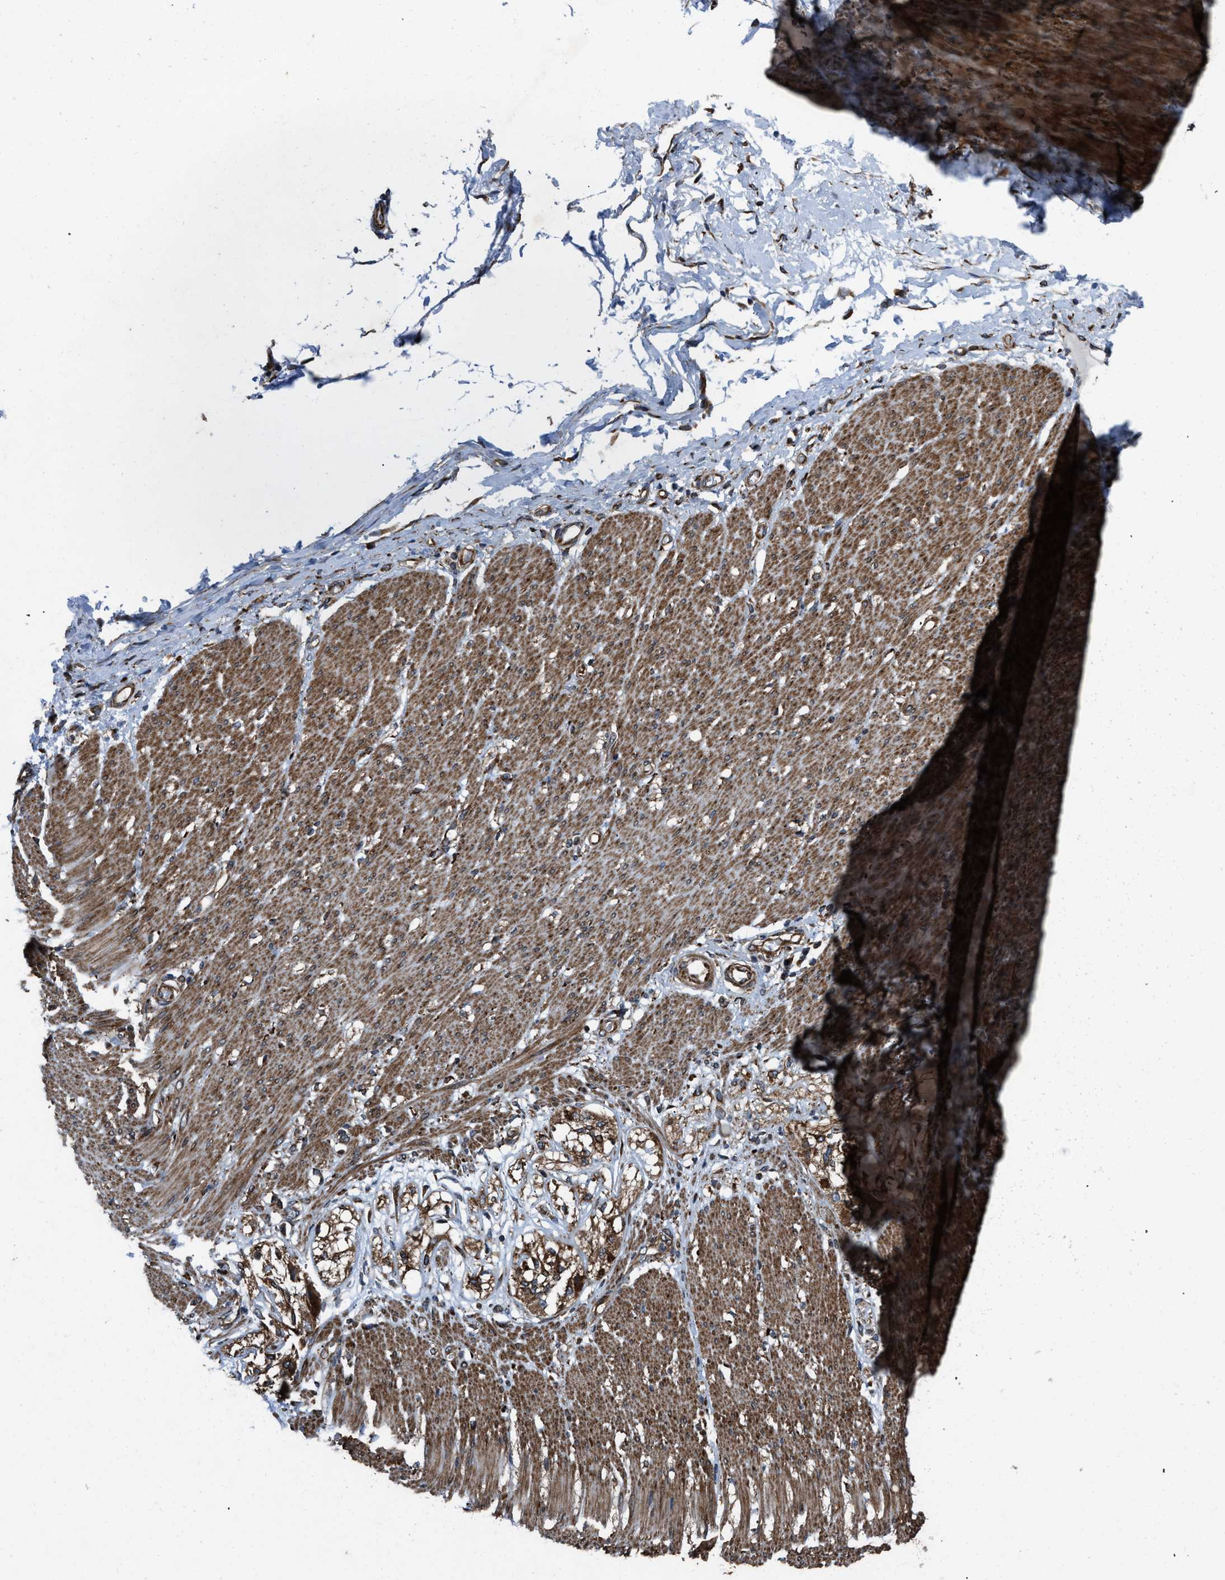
{"staining": {"intensity": "weak", "quantity": "25%-75%", "location": "cytoplasmic/membranous"}, "tissue": "adipose tissue", "cell_type": "Adipocytes", "image_type": "normal", "snomed": [{"axis": "morphology", "description": "Normal tissue, NOS"}, {"axis": "morphology", "description": "Adenocarcinoma, NOS"}, {"axis": "topography", "description": "Colon"}, {"axis": "topography", "description": "Peripheral nerve tissue"}], "caption": "Immunohistochemical staining of normal human adipose tissue exhibits 25%-75% levels of weak cytoplasmic/membranous protein staining in about 25%-75% of adipocytes.", "gene": "PER3", "patient": {"sex": "male", "age": 14}}